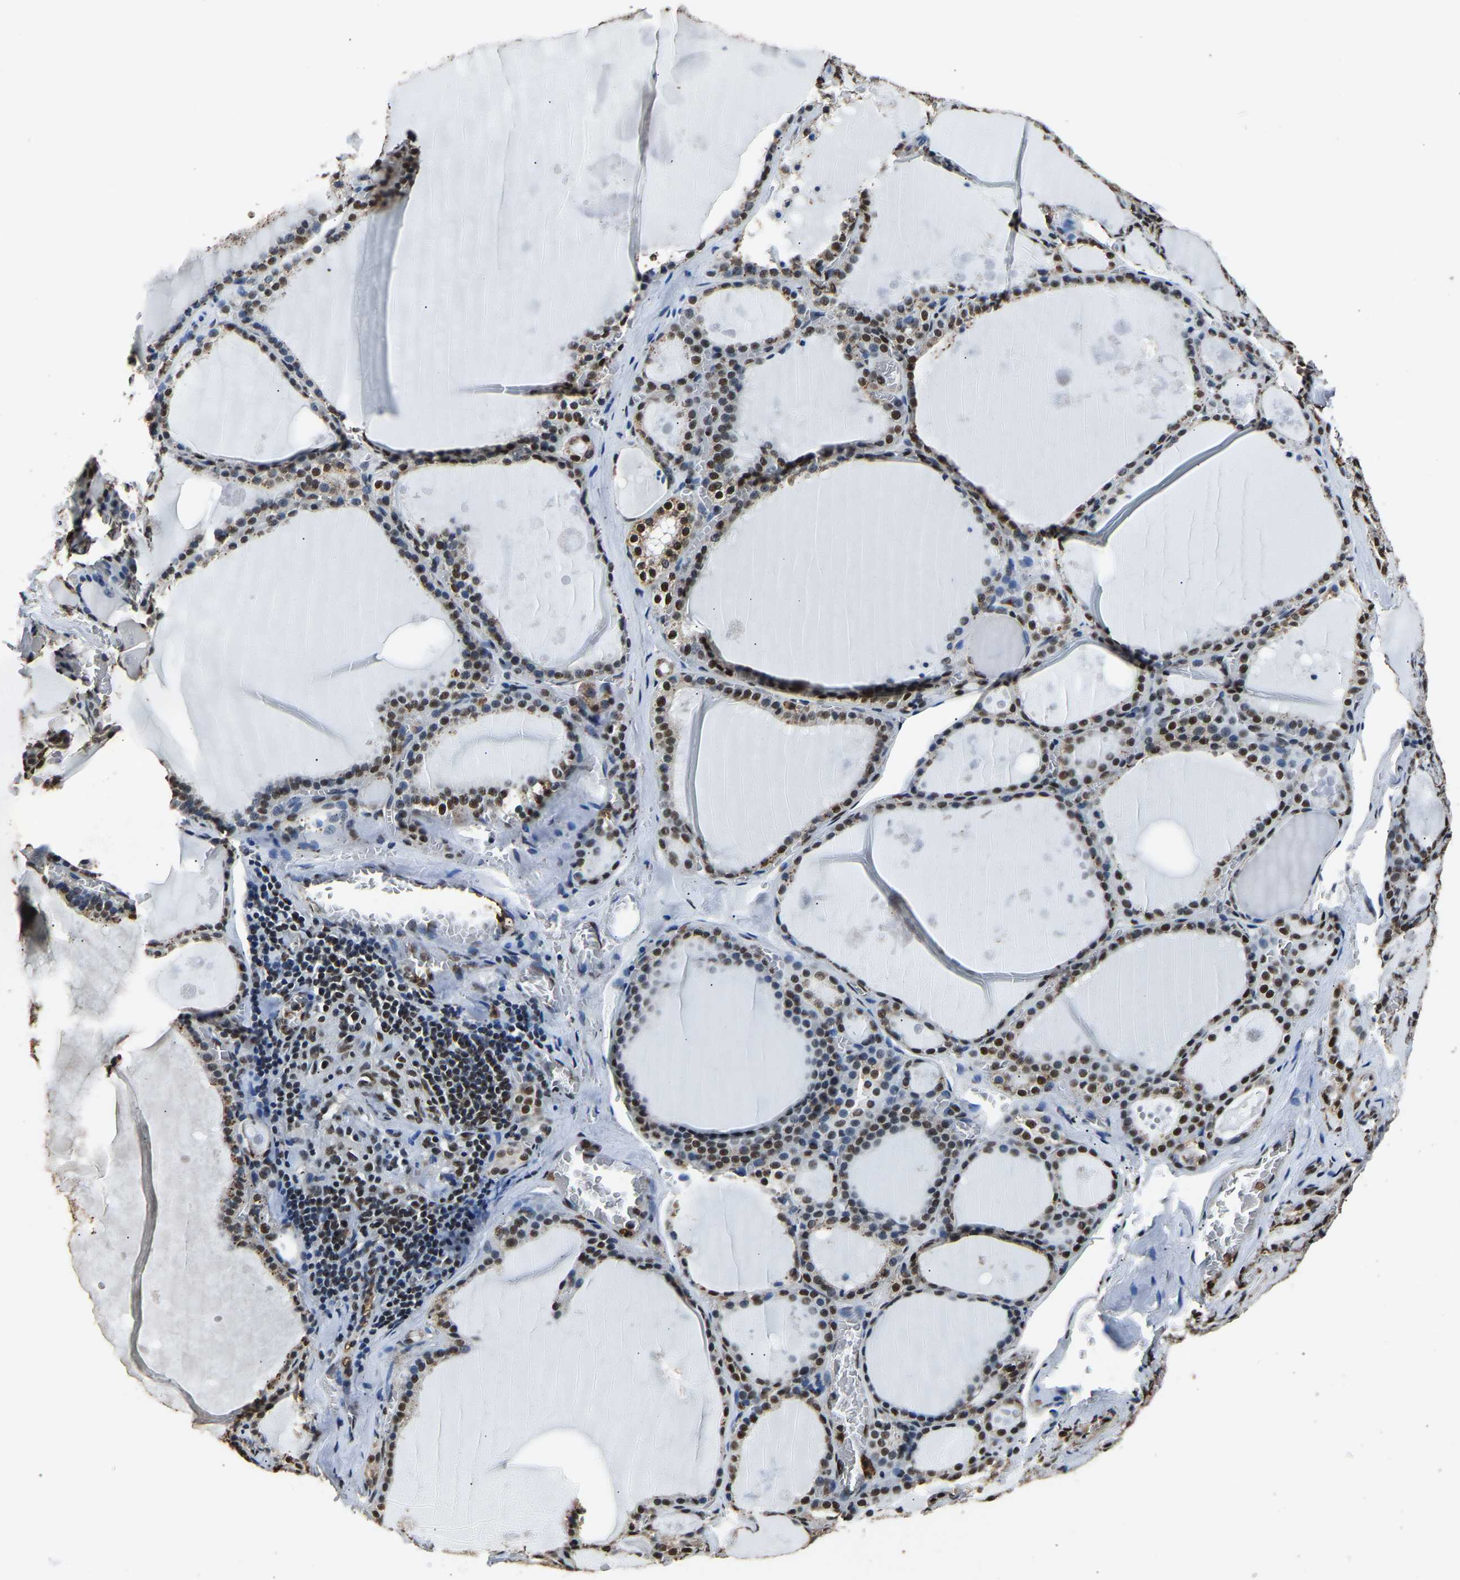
{"staining": {"intensity": "moderate", "quantity": ">75%", "location": "nuclear"}, "tissue": "thyroid gland", "cell_type": "Glandular cells", "image_type": "normal", "snomed": [{"axis": "morphology", "description": "Normal tissue, NOS"}, {"axis": "topography", "description": "Thyroid gland"}], "caption": "This image displays immunohistochemistry staining of benign human thyroid gland, with medium moderate nuclear staining in approximately >75% of glandular cells.", "gene": "SAFB", "patient": {"sex": "male", "age": 56}}